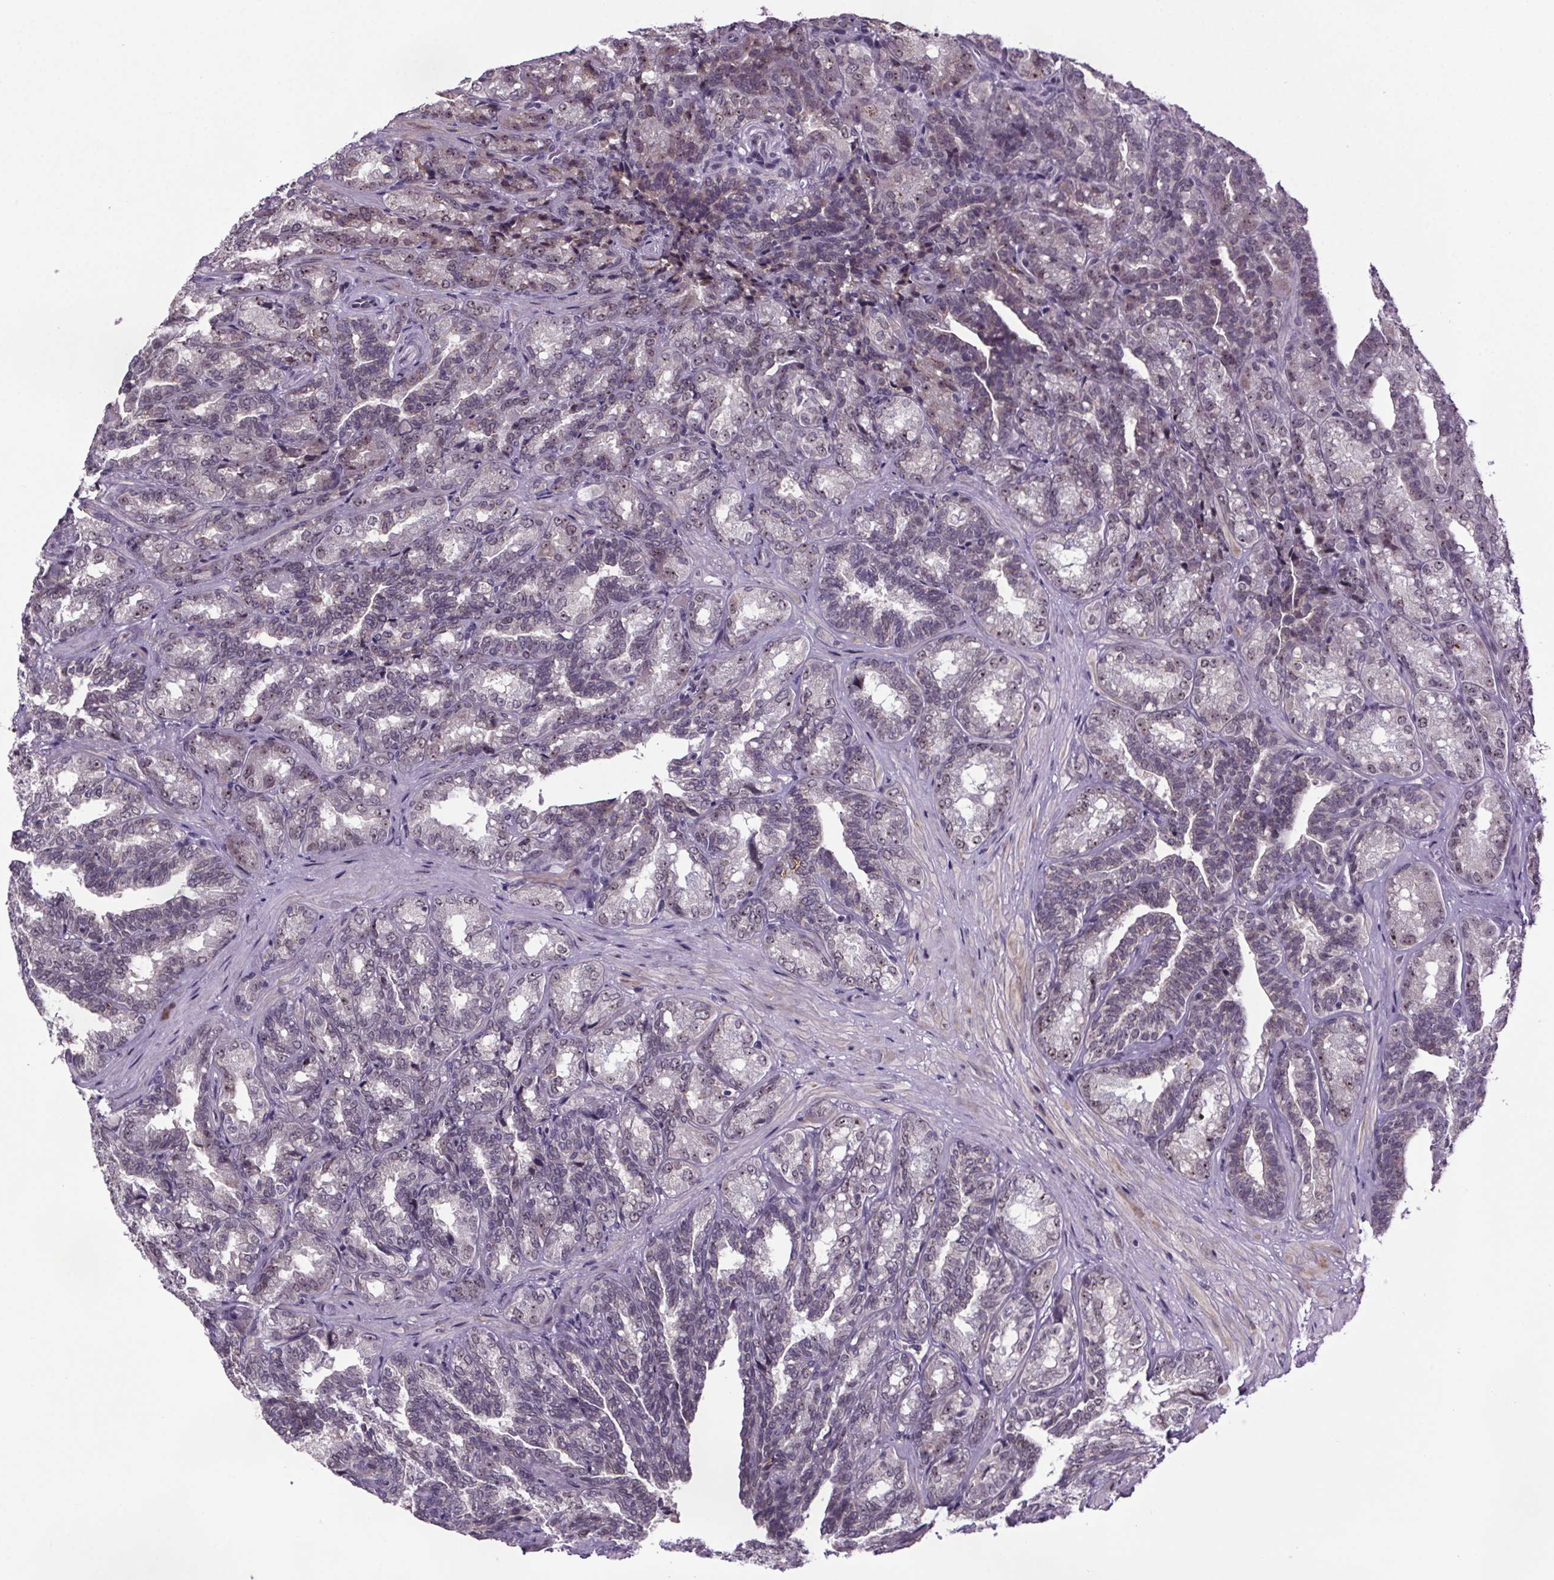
{"staining": {"intensity": "weak", "quantity": "<25%", "location": "nuclear"}, "tissue": "seminal vesicle", "cell_type": "Glandular cells", "image_type": "normal", "snomed": [{"axis": "morphology", "description": "Normal tissue, NOS"}, {"axis": "topography", "description": "Seminal veicle"}], "caption": "Immunohistochemistry (IHC) micrograph of unremarkable human seminal vesicle stained for a protein (brown), which displays no staining in glandular cells. (Immunohistochemistry, brightfield microscopy, high magnification).", "gene": "ATMIN", "patient": {"sex": "male", "age": 68}}